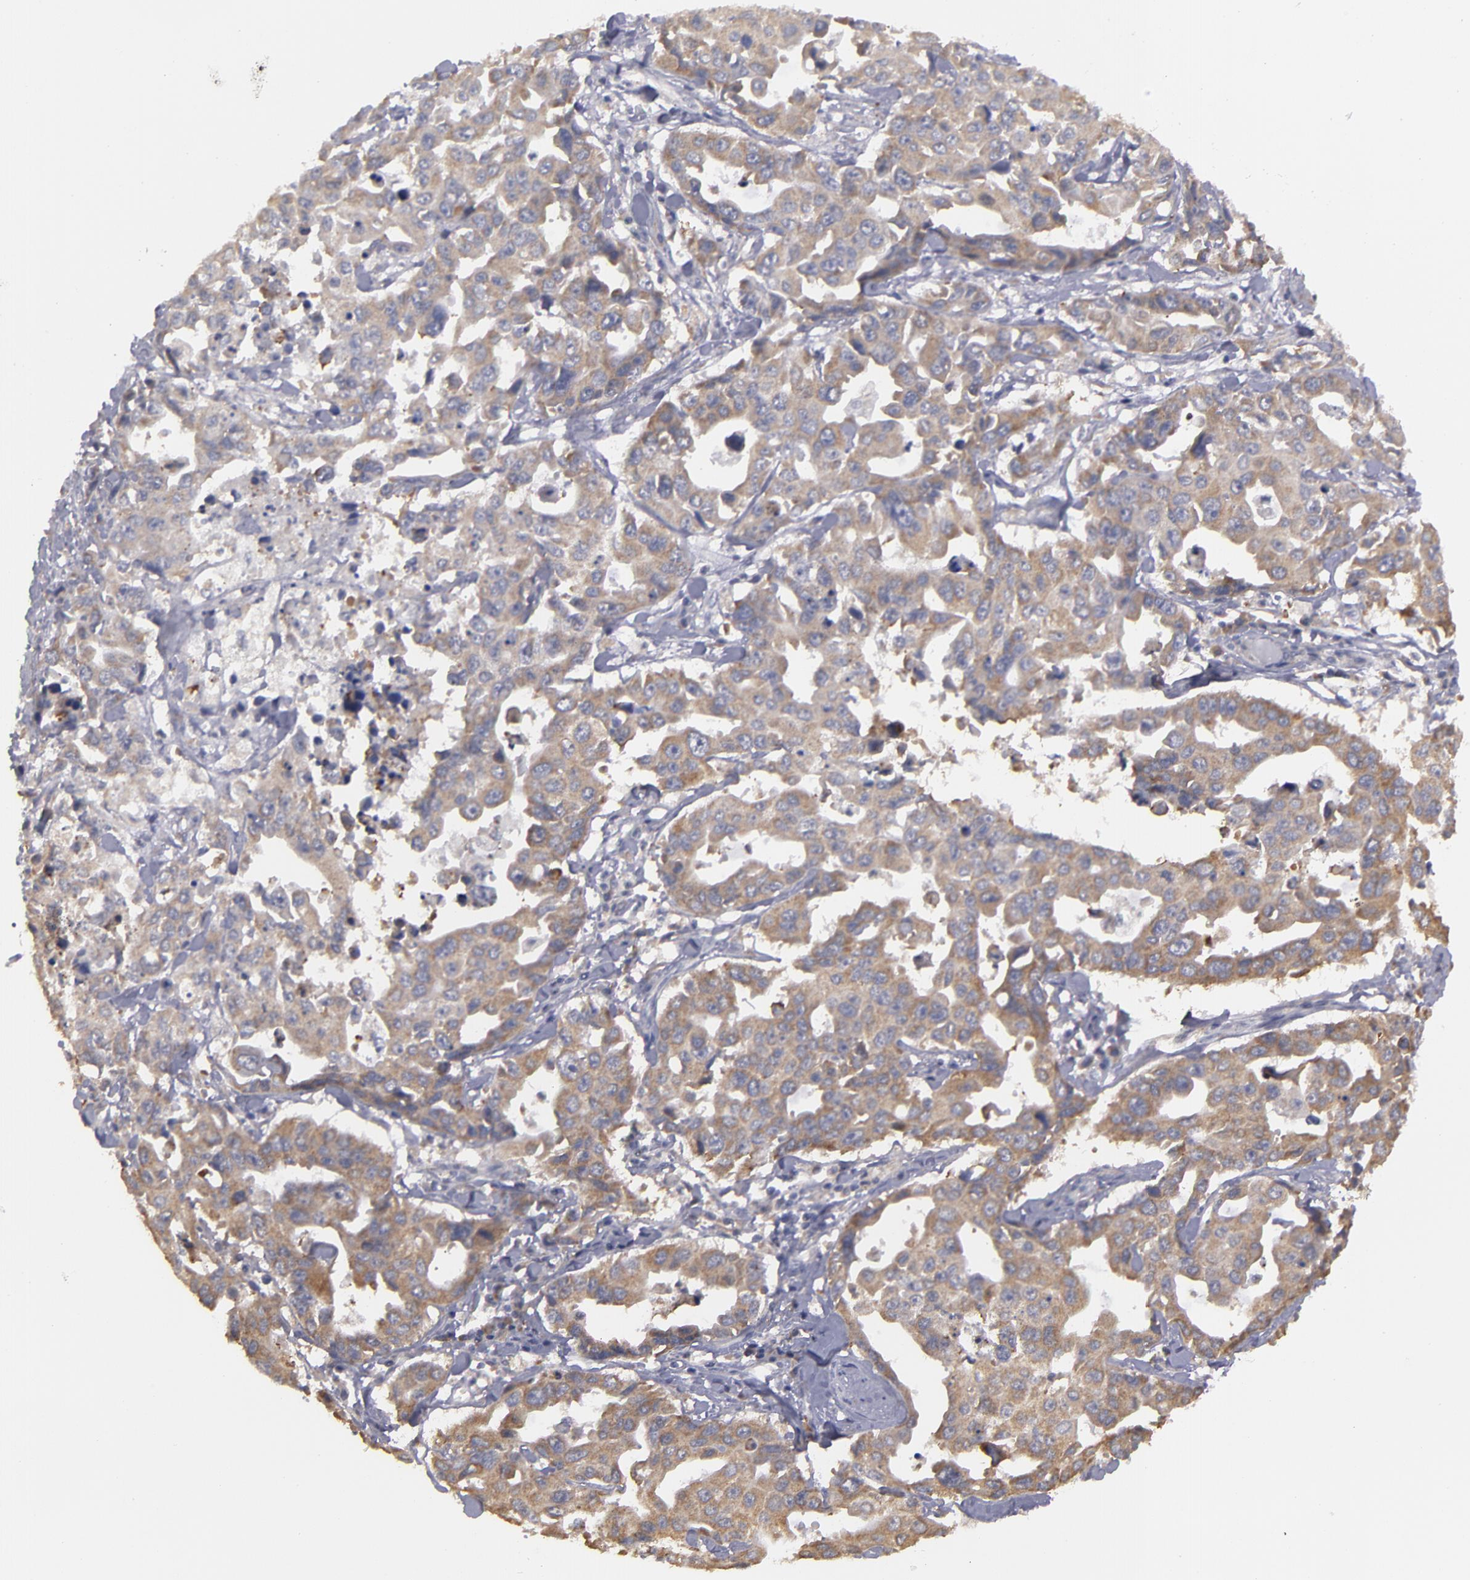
{"staining": {"intensity": "moderate", "quantity": ">75%", "location": "cytoplasmic/membranous"}, "tissue": "lung cancer", "cell_type": "Tumor cells", "image_type": "cancer", "snomed": [{"axis": "morphology", "description": "Adenocarcinoma, NOS"}, {"axis": "topography", "description": "Lung"}], "caption": "Lung adenocarcinoma stained with a brown dye displays moderate cytoplasmic/membranous positive expression in approximately >75% of tumor cells.", "gene": "MTHFD1", "patient": {"sex": "male", "age": 64}}